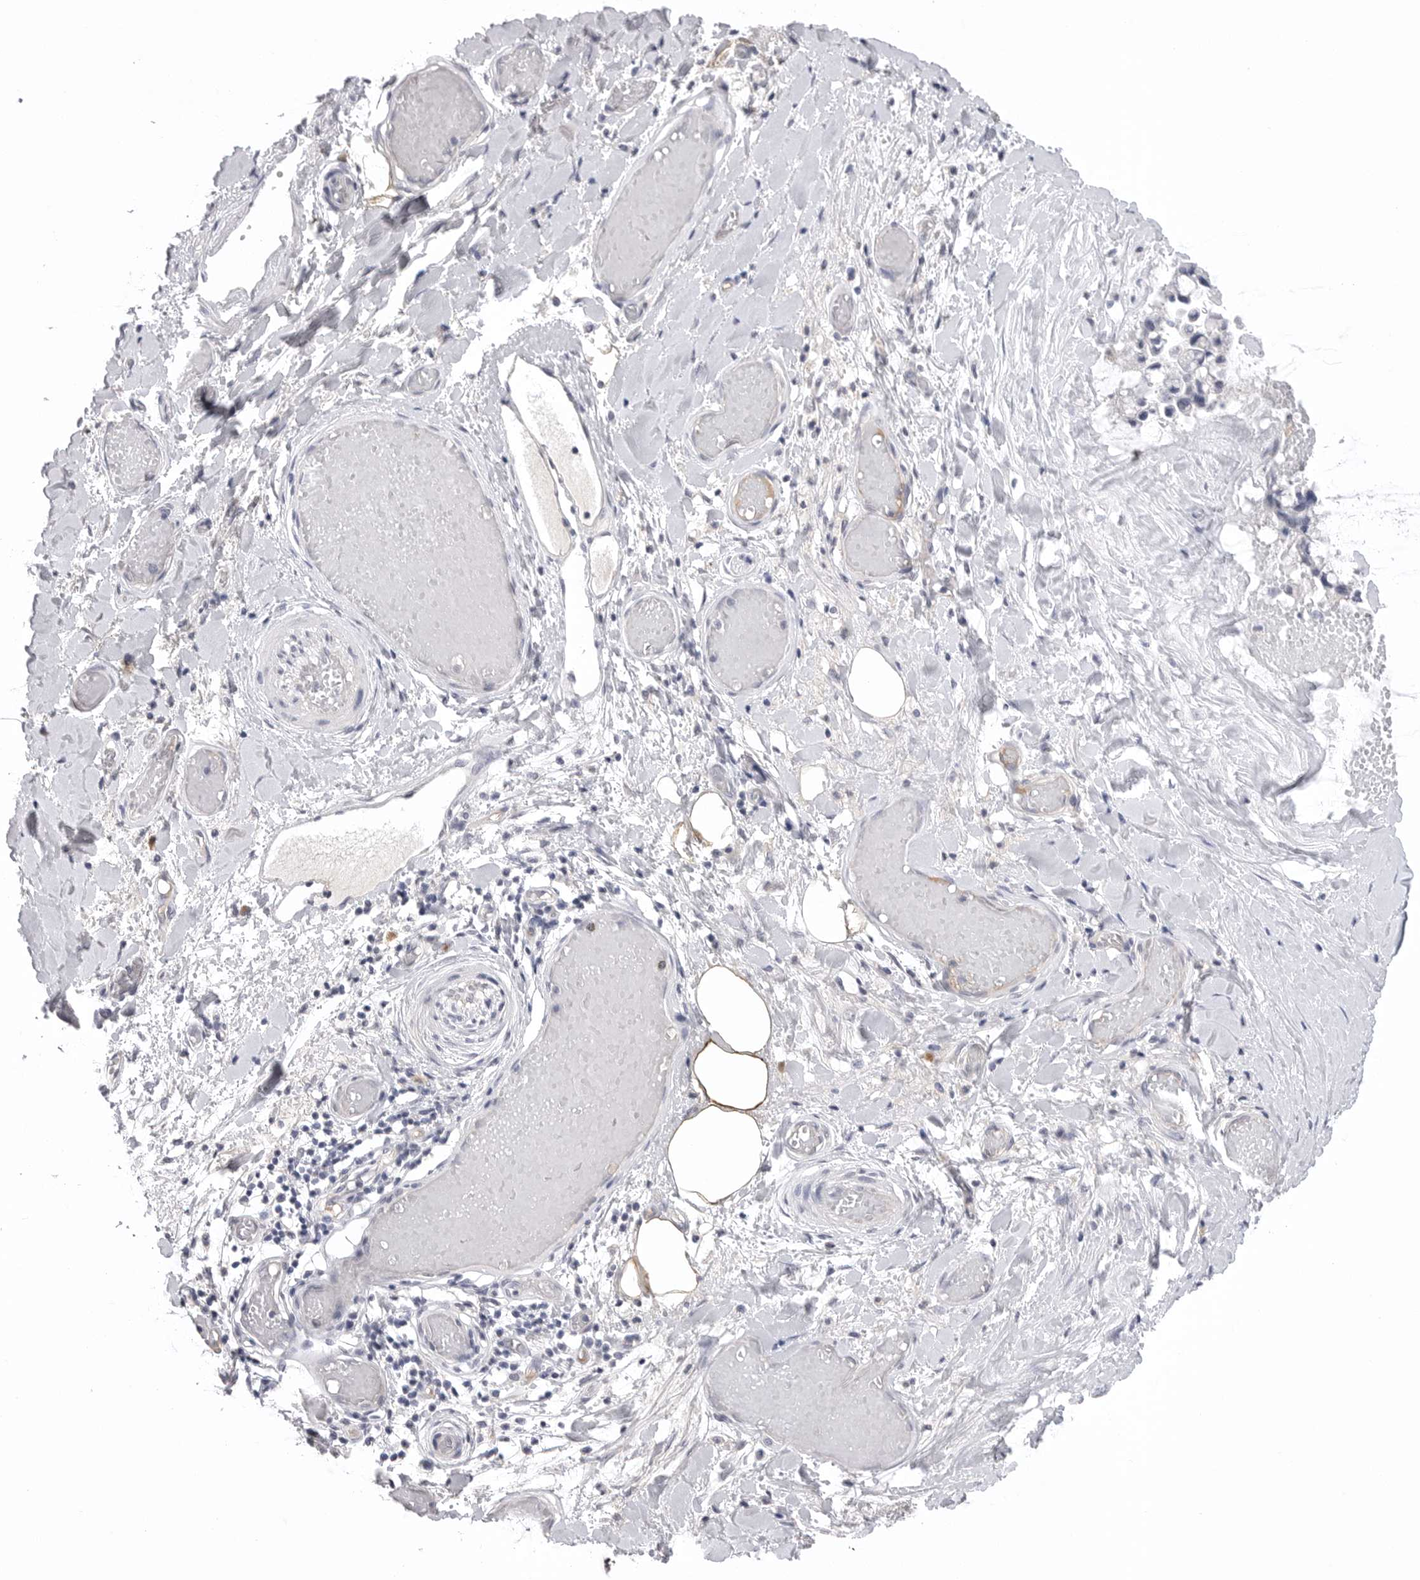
{"staining": {"intensity": "negative", "quantity": "none", "location": "none"}, "tissue": "ovarian cancer", "cell_type": "Tumor cells", "image_type": "cancer", "snomed": [{"axis": "morphology", "description": "Cystadenocarcinoma, mucinous, NOS"}, {"axis": "topography", "description": "Ovary"}], "caption": "High power microscopy photomicrograph of an IHC histopathology image of ovarian cancer, revealing no significant positivity in tumor cells.", "gene": "DLGAP3", "patient": {"sex": "female", "age": 39}}